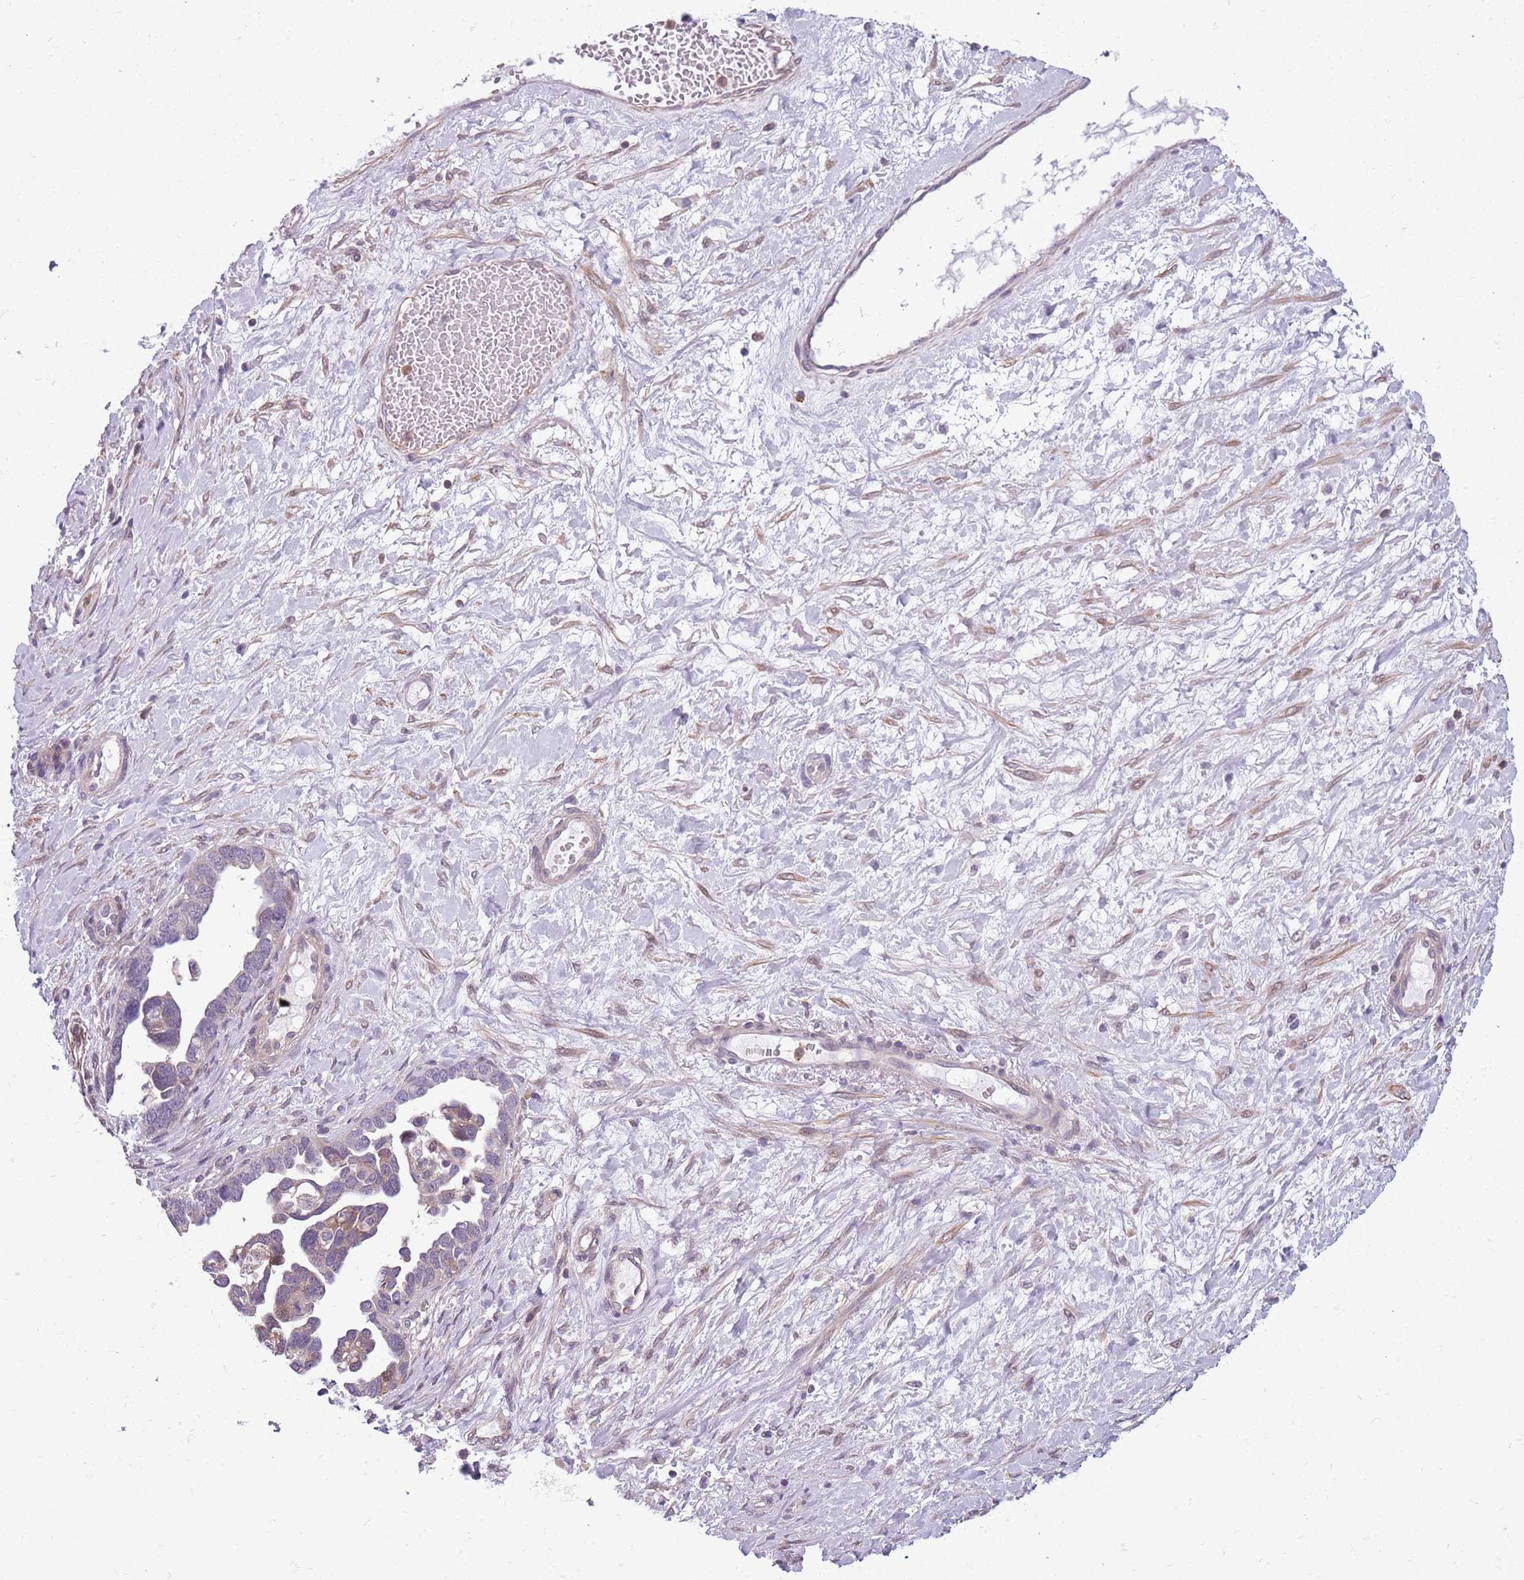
{"staining": {"intensity": "weak", "quantity": "<25%", "location": "cytoplasmic/membranous,nuclear"}, "tissue": "ovarian cancer", "cell_type": "Tumor cells", "image_type": "cancer", "snomed": [{"axis": "morphology", "description": "Cystadenocarcinoma, serous, NOS"}, {"axis": "topography", "description": "Ovary"}], "caption": "Protein analysis of serous cystadenocarcinoma (ovarian) demonstrates no significant staining in tumor cells.", "gene": "JAML", "patient": {"sex": "female", "age": 54}}